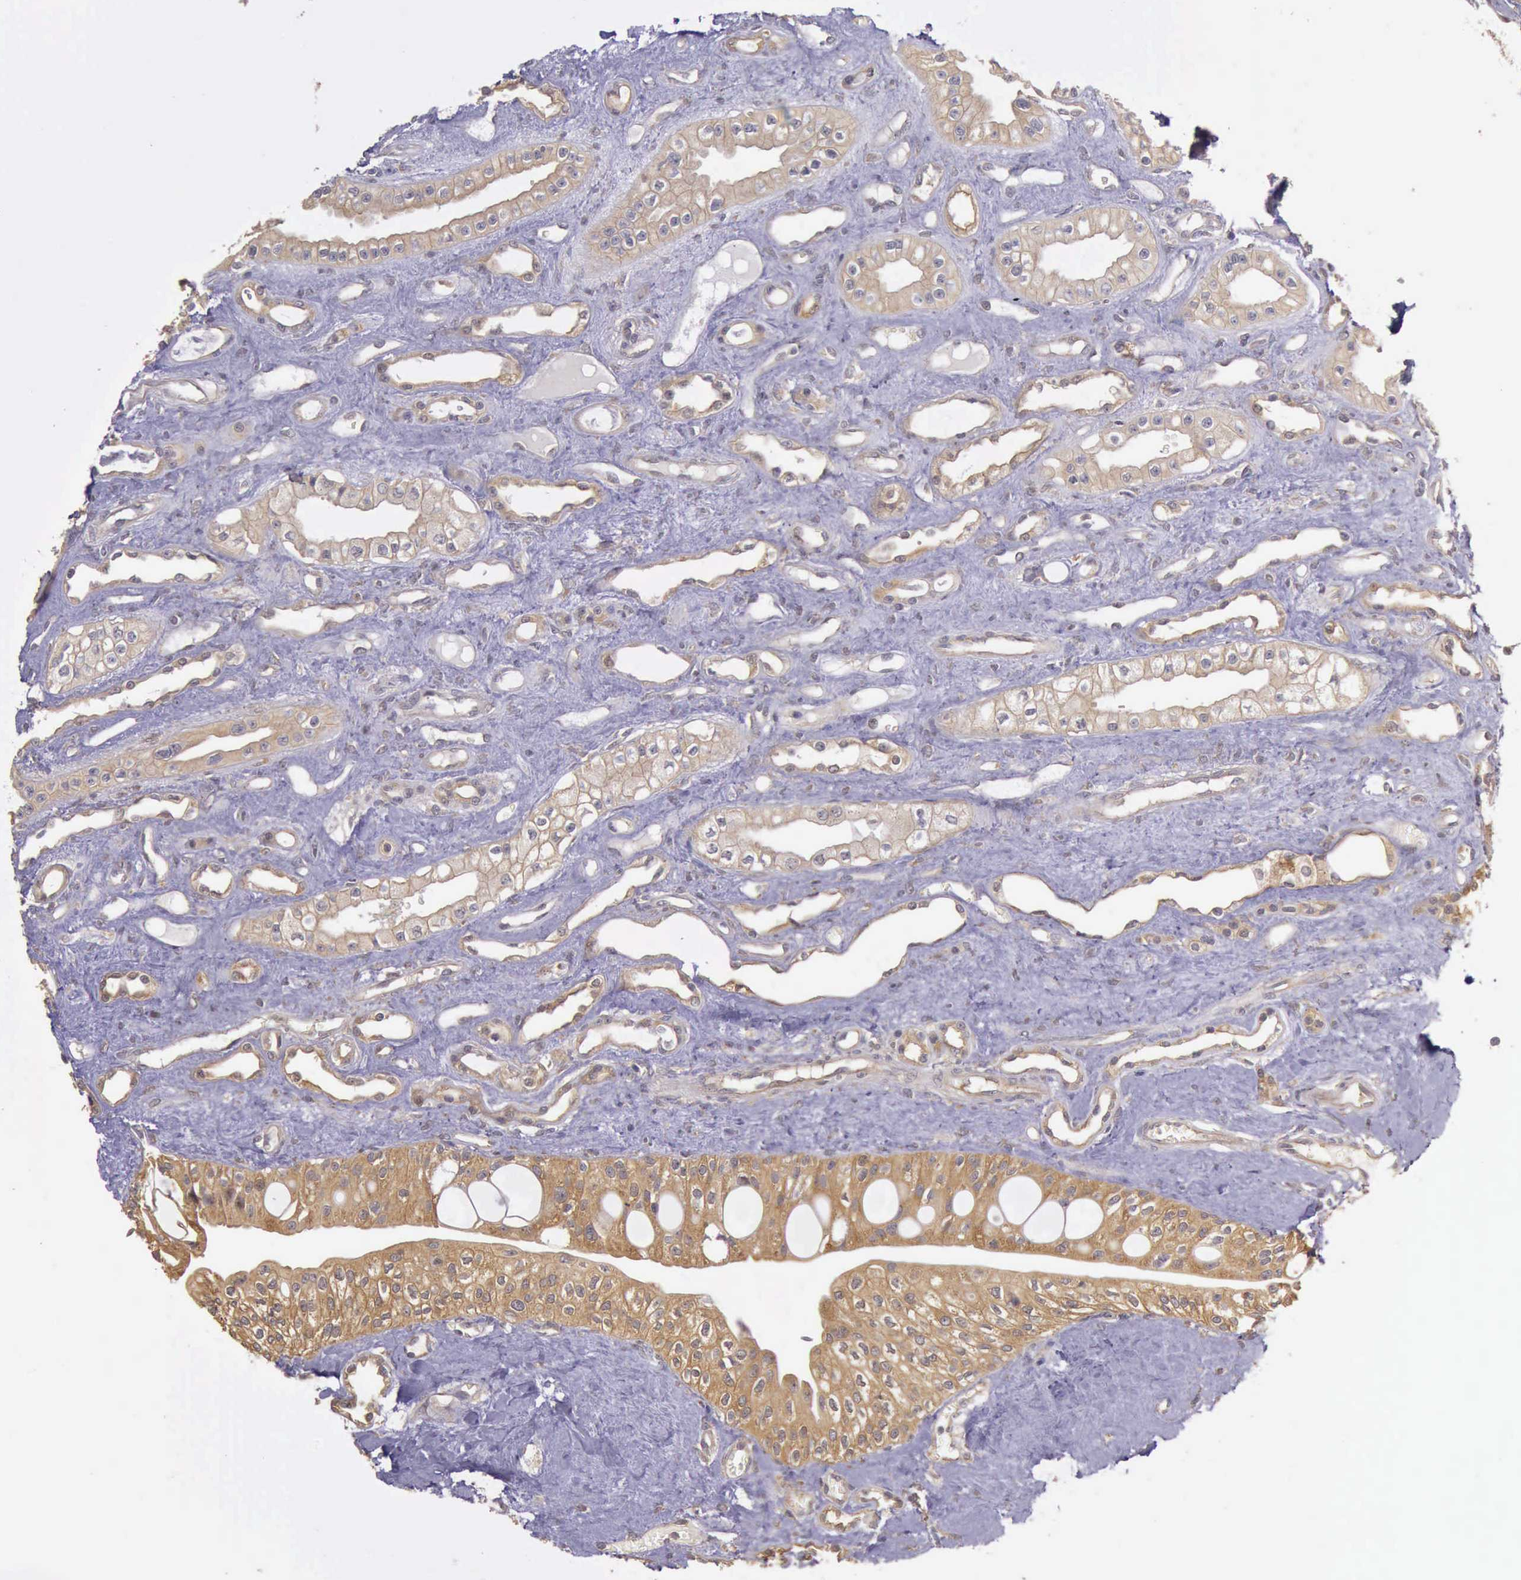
{"staining": {"intensity": "strong", "quantity": ">75%", "location": "cytoplasmic/membranous"}, "tissue": "urinary bladder", "cell_type": "Urothelial cells", "image_type": "normal", "snomed": [{"axis": "morphology", "description": "Normal tissue, NOS"}, {"axis": "topography", "description": "Kidney"}, {"axis": "topography", "description": "Urinary bladder"}], "caption": "Immunohistochemical staining of unremarkable urinary bladder demonstrates strong cytoplasmic/membranous protein positivity in approximately >75% of urothelial cells. (Brightfield microscopy of DAB IHC at high magnification).", "gene": "EIF5", "patient": {"sex": "male", "age": 67}}